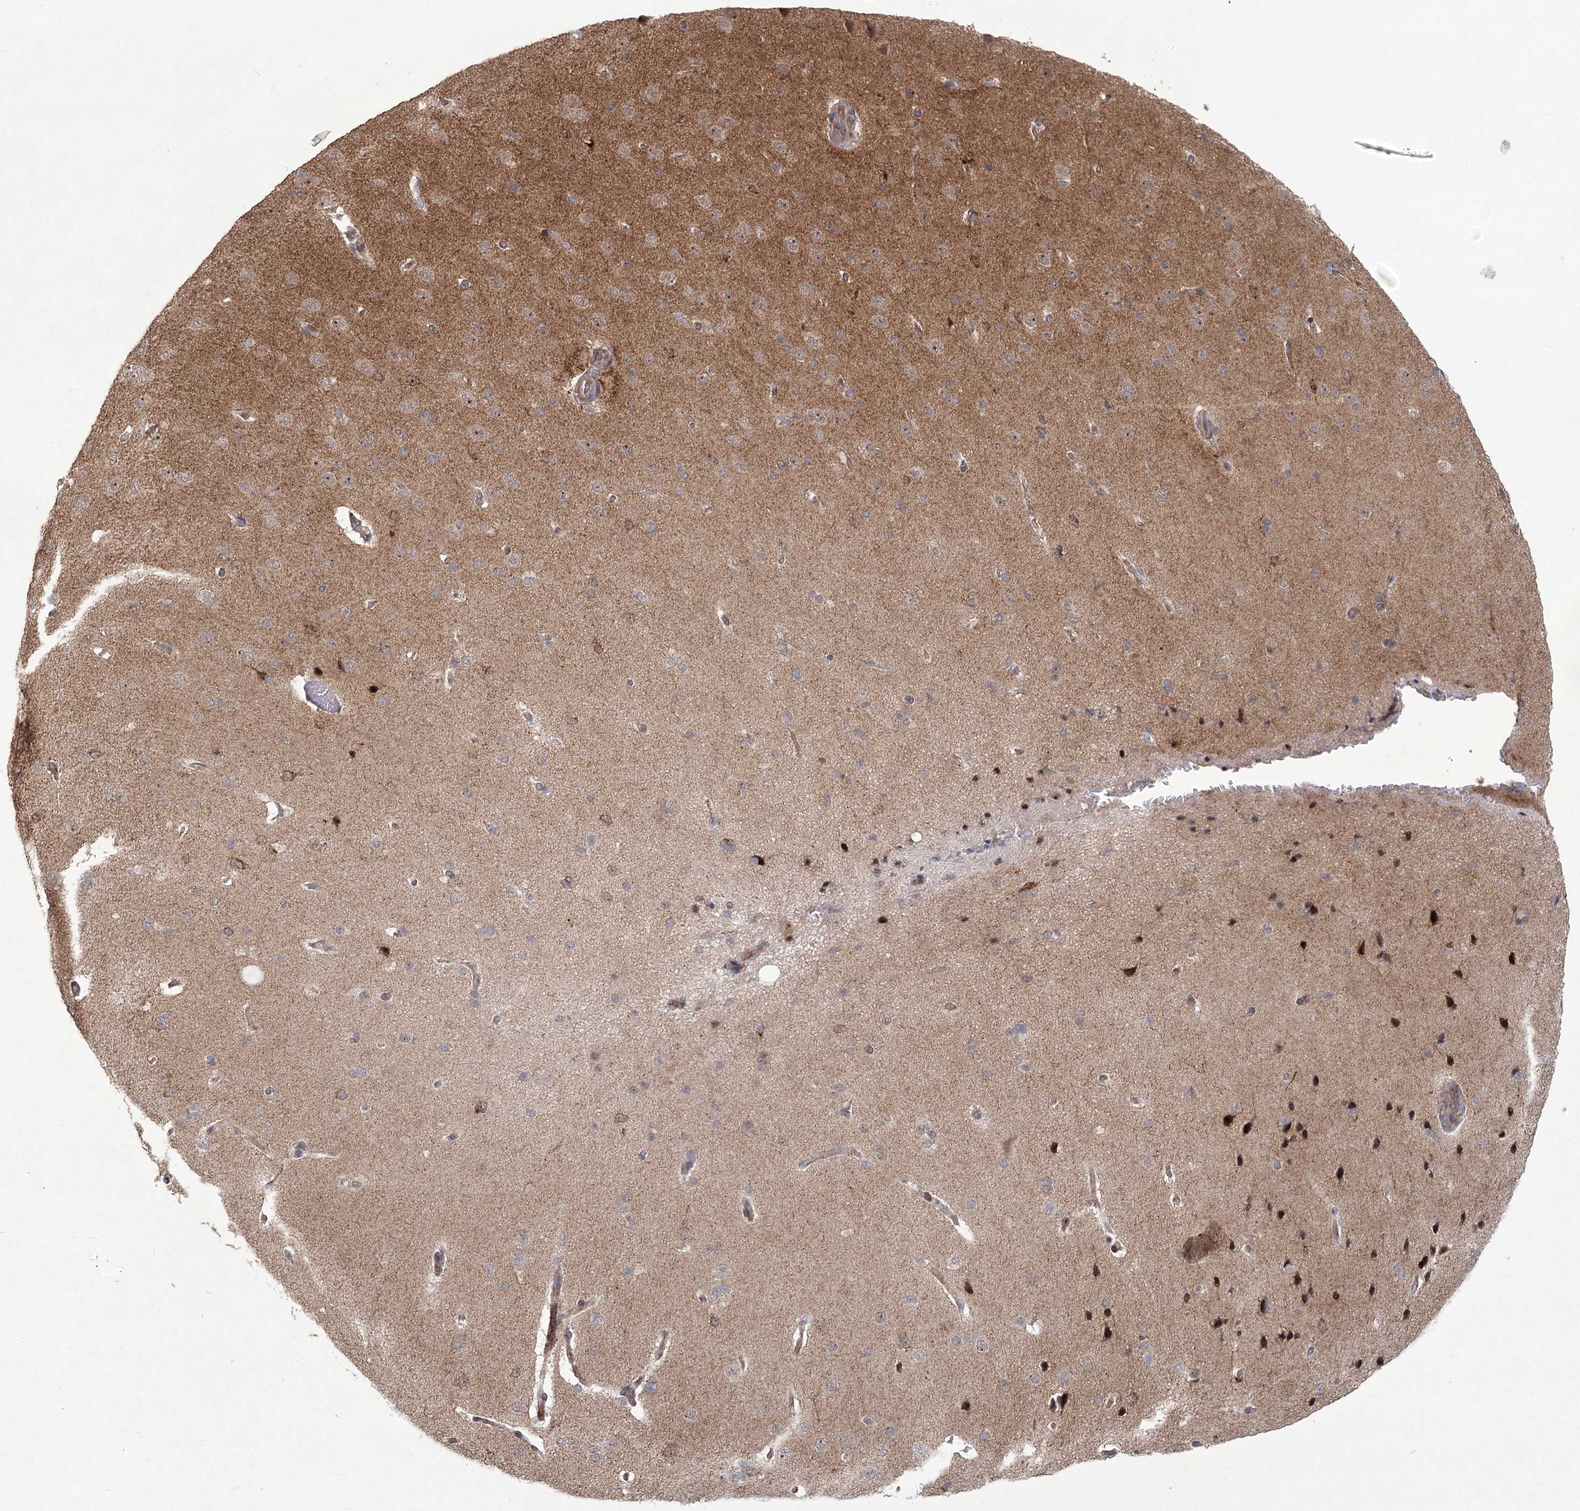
{"staining": {"intensity": "moderate", "quantity": "25%-75%", "location": "cytoplasmic/membranous"}, "tissue": "cerebral cortex", "cell_type": "Endothelial cells", "image_type": "normal", "snomed": [{"axis": "morphology", "description": "Normal tissue, NOS"}, {"axis": "topography", "description": "Cerebral cortex"}], "caption": "A high-resolution photomicrograph shows immunohistochemistry staining of normal cerebral cortex, which reveals moderate cytoplasmic/membranous expression in approximately 25%-75% of endothelial cells. The staining was performed using DAB to visualize the protein expression in brown, while the nuclei were stained in blue with hematoxylin (Magnification: 20x).", "gene": "PARM1", "patient": {"sex": "male", "age": 62}}